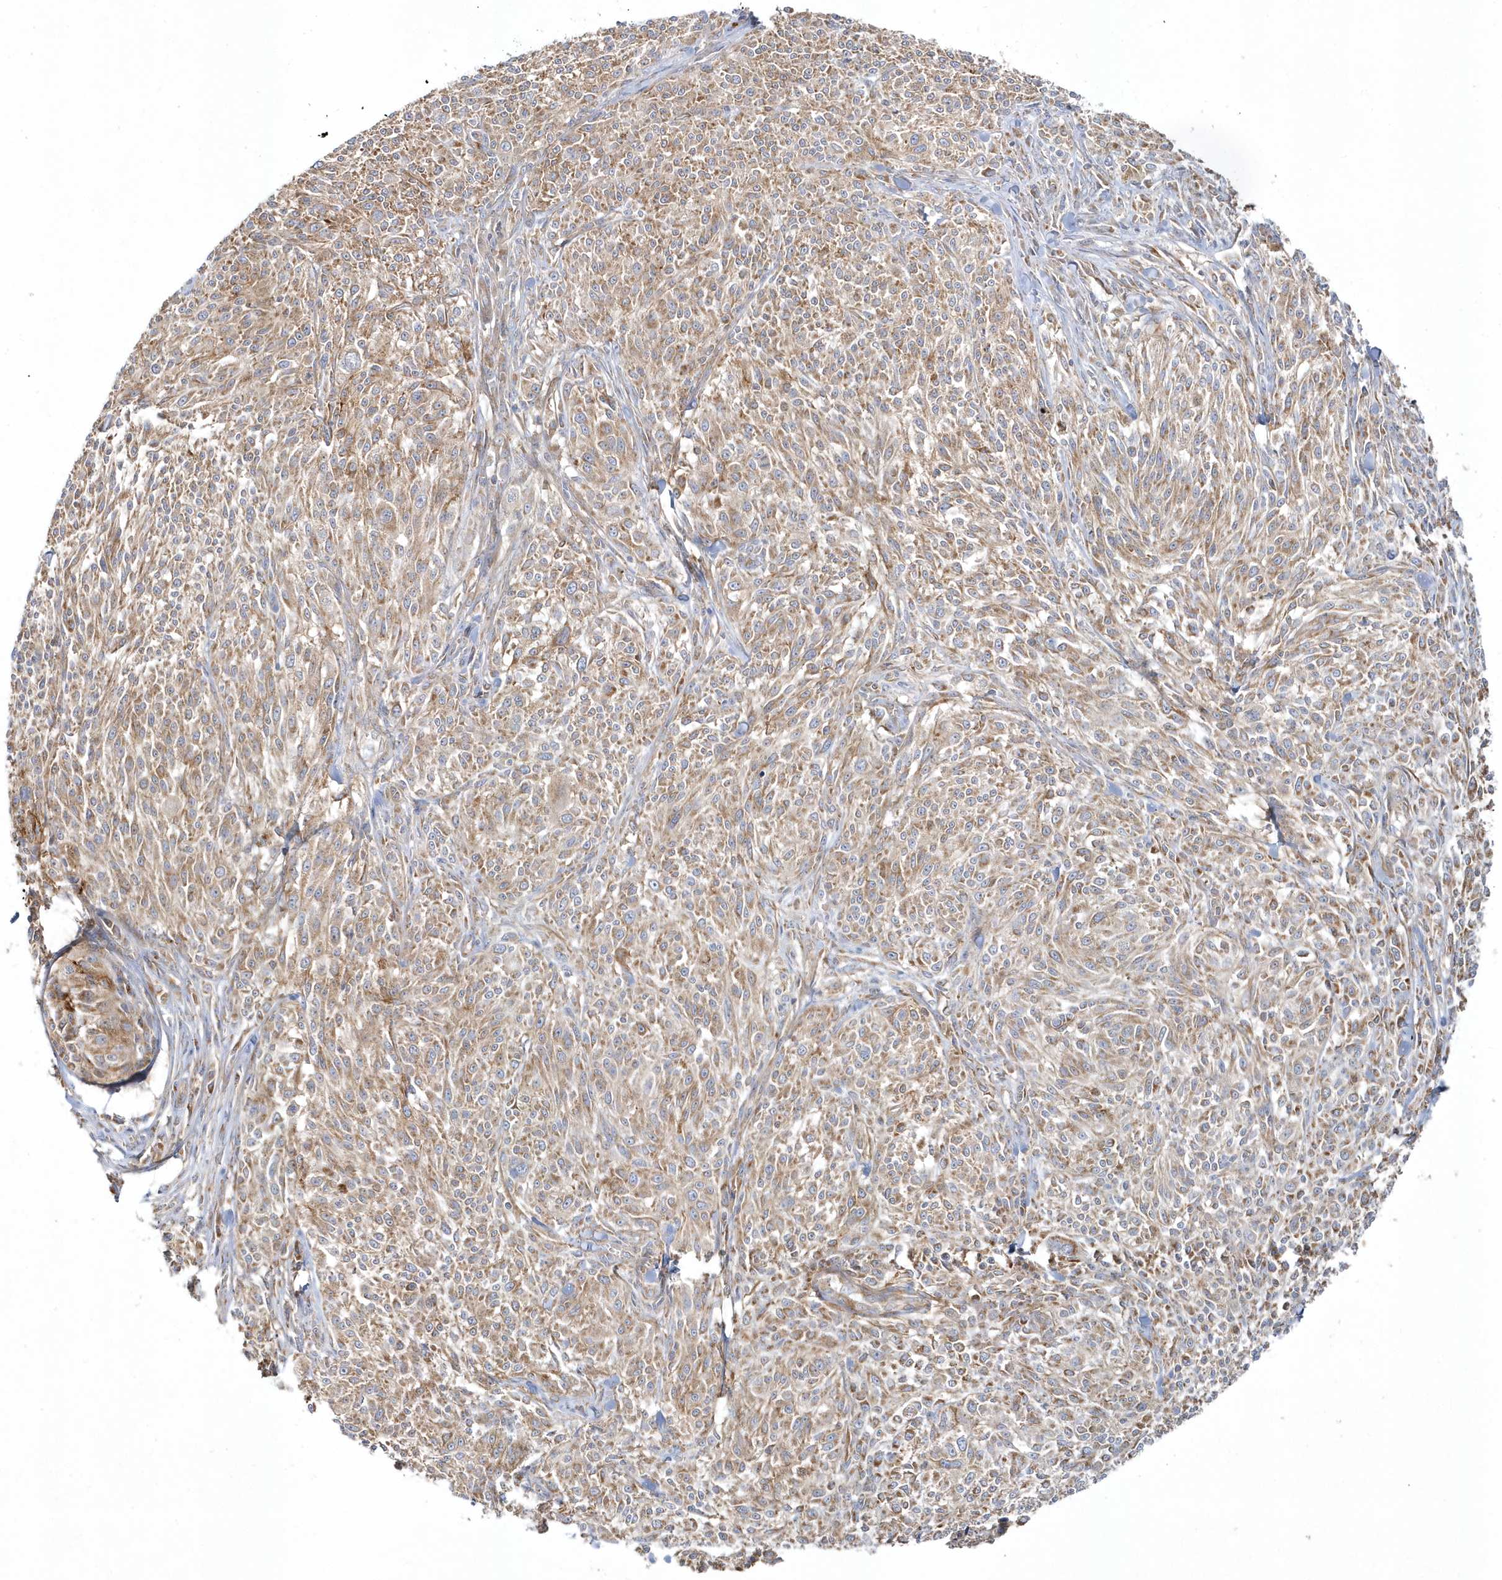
{"staining": {"intensity": "moderate", "quantity": ">75%", "location": "cytoplasmic/membranous"}, "tissue": "melanoma", "cell_type": "Tumor cells", "image_type": "cancer", "snomed": [{"axis": "morphology", "description": "Malignant melanoma, NOS"}, {"axis": "topography", "description": "Skin of trunk"}], "caption": "Immunohistochemical staining of malignant melanoma exhibits medium levels of moderate cytoplasmic/membranous protein expression in about >75% of tumor cells.", "gene": "LEXM", "patient": {"sex": "male", "age": 71}}